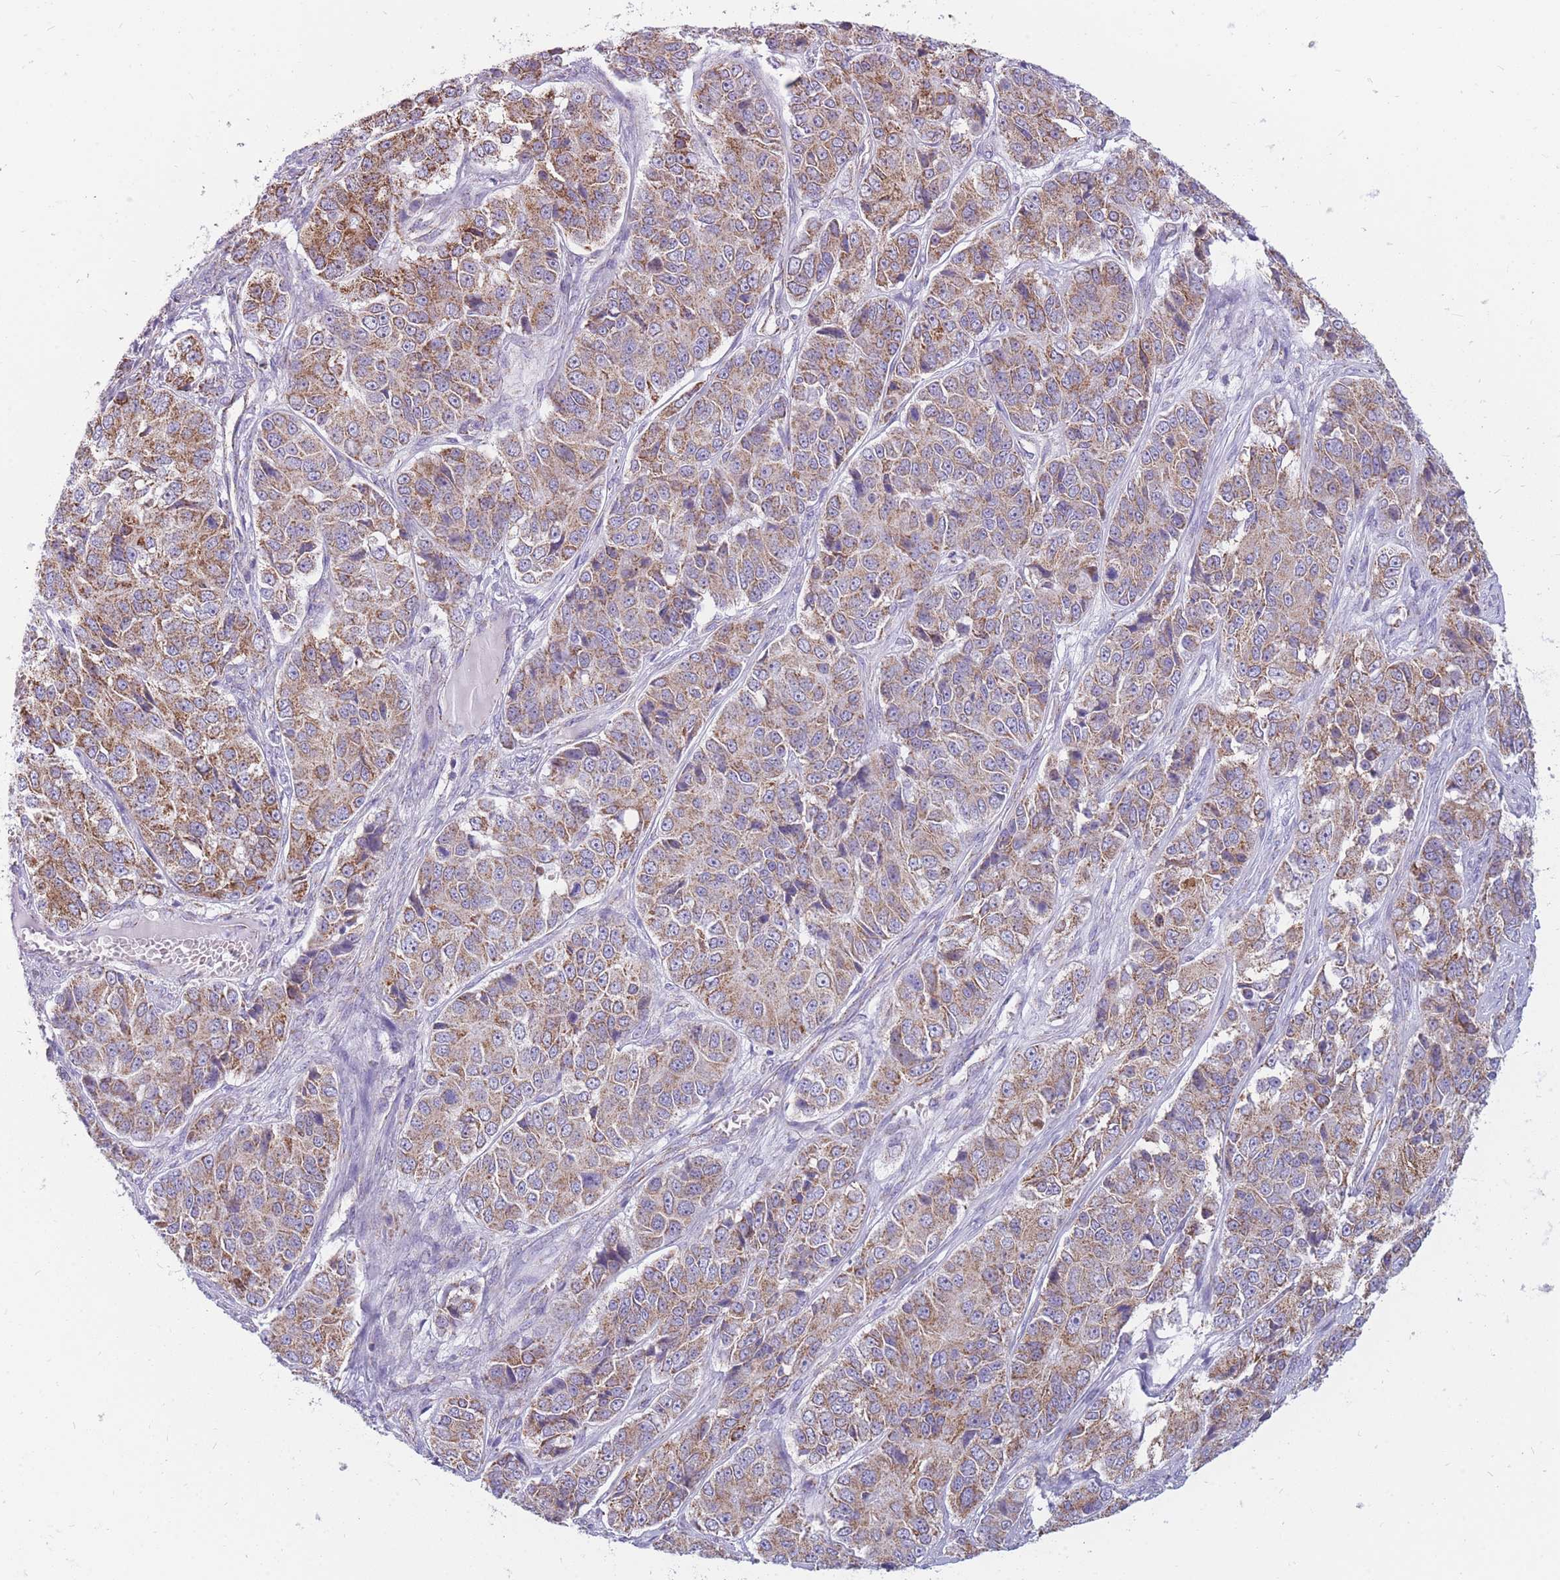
{"staining": {"intensity": "strong", "quantity": "25%-75%", "location": "cytoplasmic/membranous"}, "tissue": "ovarian cancer", "cell_type": "Tumor cells", "image_type": "cancer", "snomed": [{"axis": "morphology", "description": "Carcinoma, endometroid"}, {"axis": "topography", "description": "Ovary"}], "caption": "A high-resolution micrograph shows immunohistochemistry (IHC) staining of ovarian endometroid carcinoma, which displays strong cytoplasmic/membranous expression in about 25%-75% of tumor cells. The staining is performed using DAB (3,3'-diaminobenzidine) brown chromogen to label protein expression. The nuclei are counter-stained blue using hematoxylin.", "gene": "PCSK1", "patient": {"sex": "female", "age": 51}}